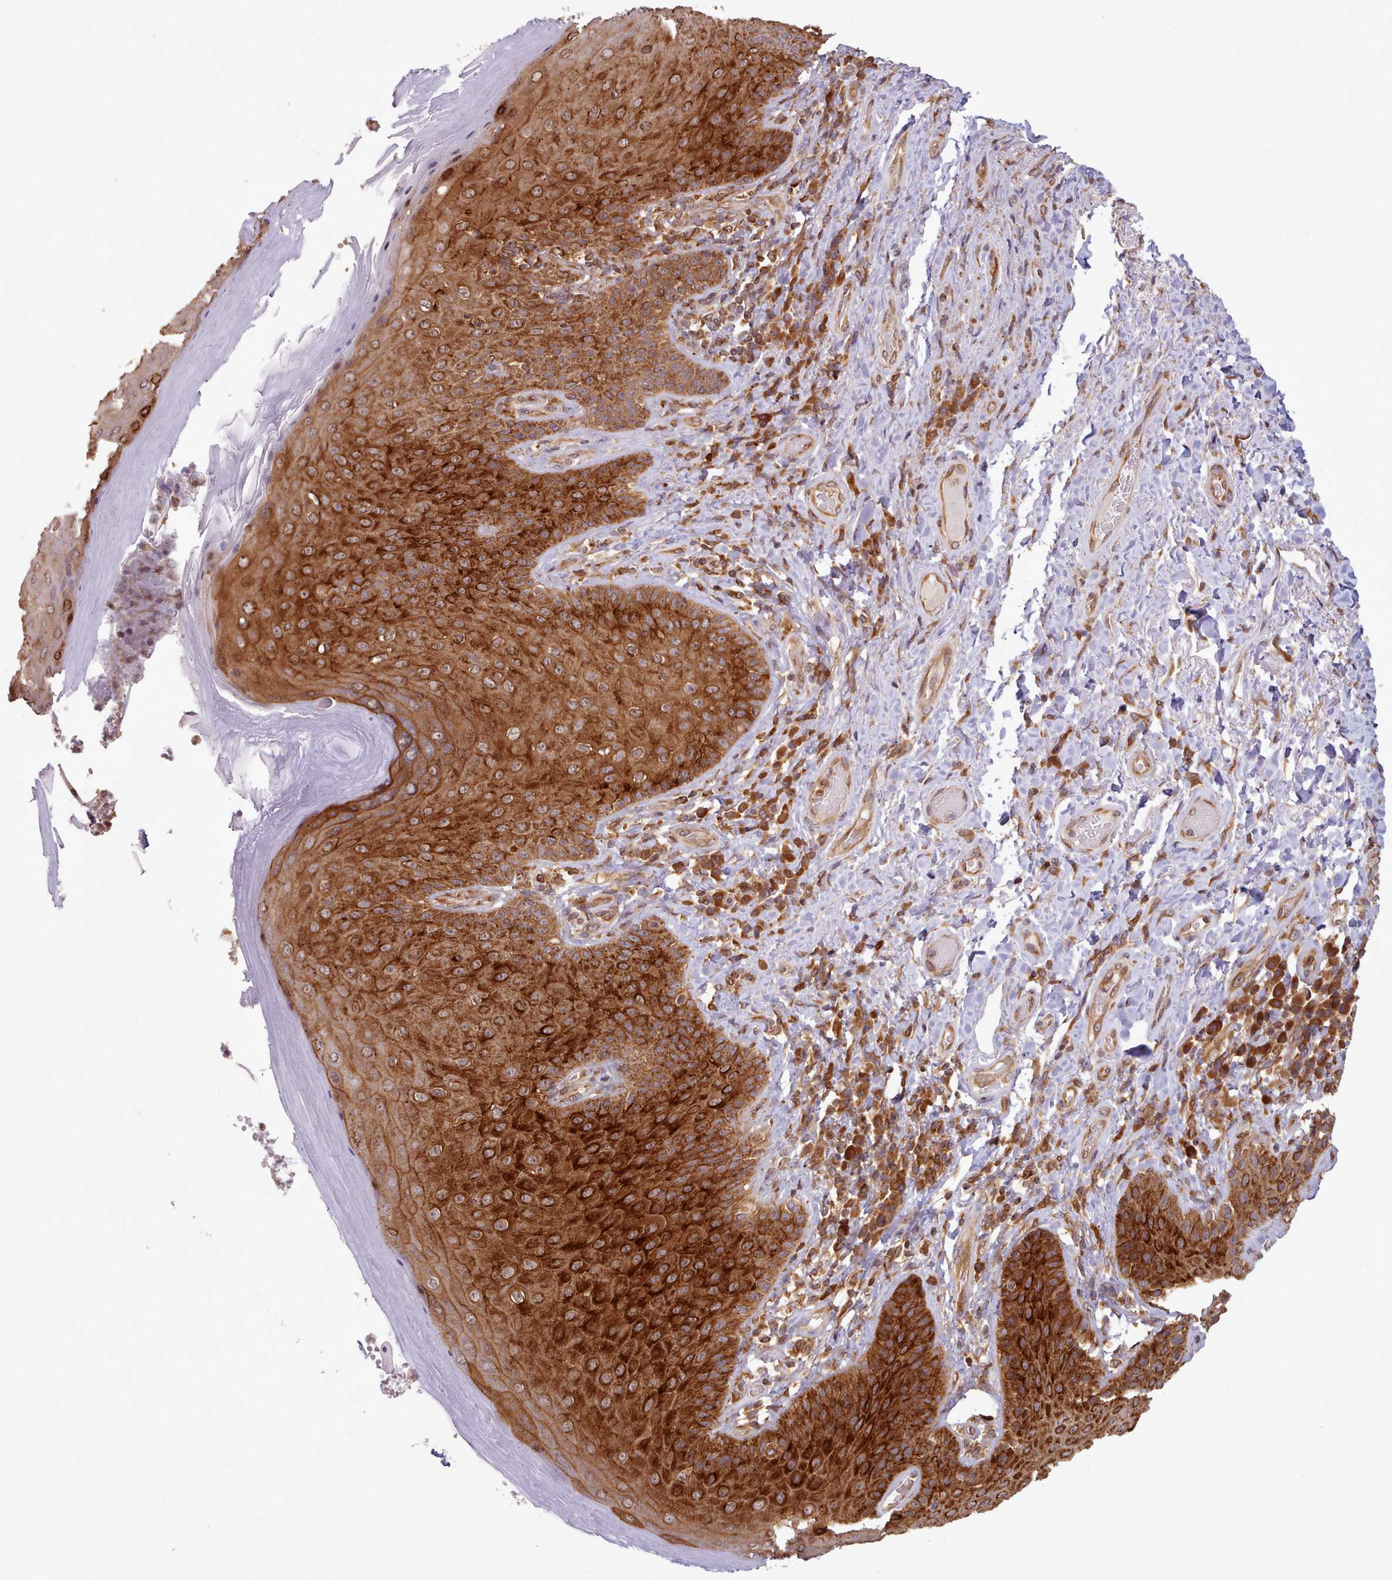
{"staining": {"intensity": "strong", "quantity": ">75%", "location": "cytoplasmic/membranous"}, "tissue": "skin", "cell_type": "Epidermal cells", "image_type": "normal", "snomed": [{"axis": "morphology", "description": "Normal tissue, NOS"}, {"axis": "topography", "description": "Anal"}], "caption": "Immunohistochemistry (IHC) micrograph of benign skin stained for a protein (brown), which exhibits high levels of strong cytoplasmic/membranous positivity in about >75% of epidermal cells.", "gene": "CRYBG1", "patient": {"sex": "female", "age": 89}}